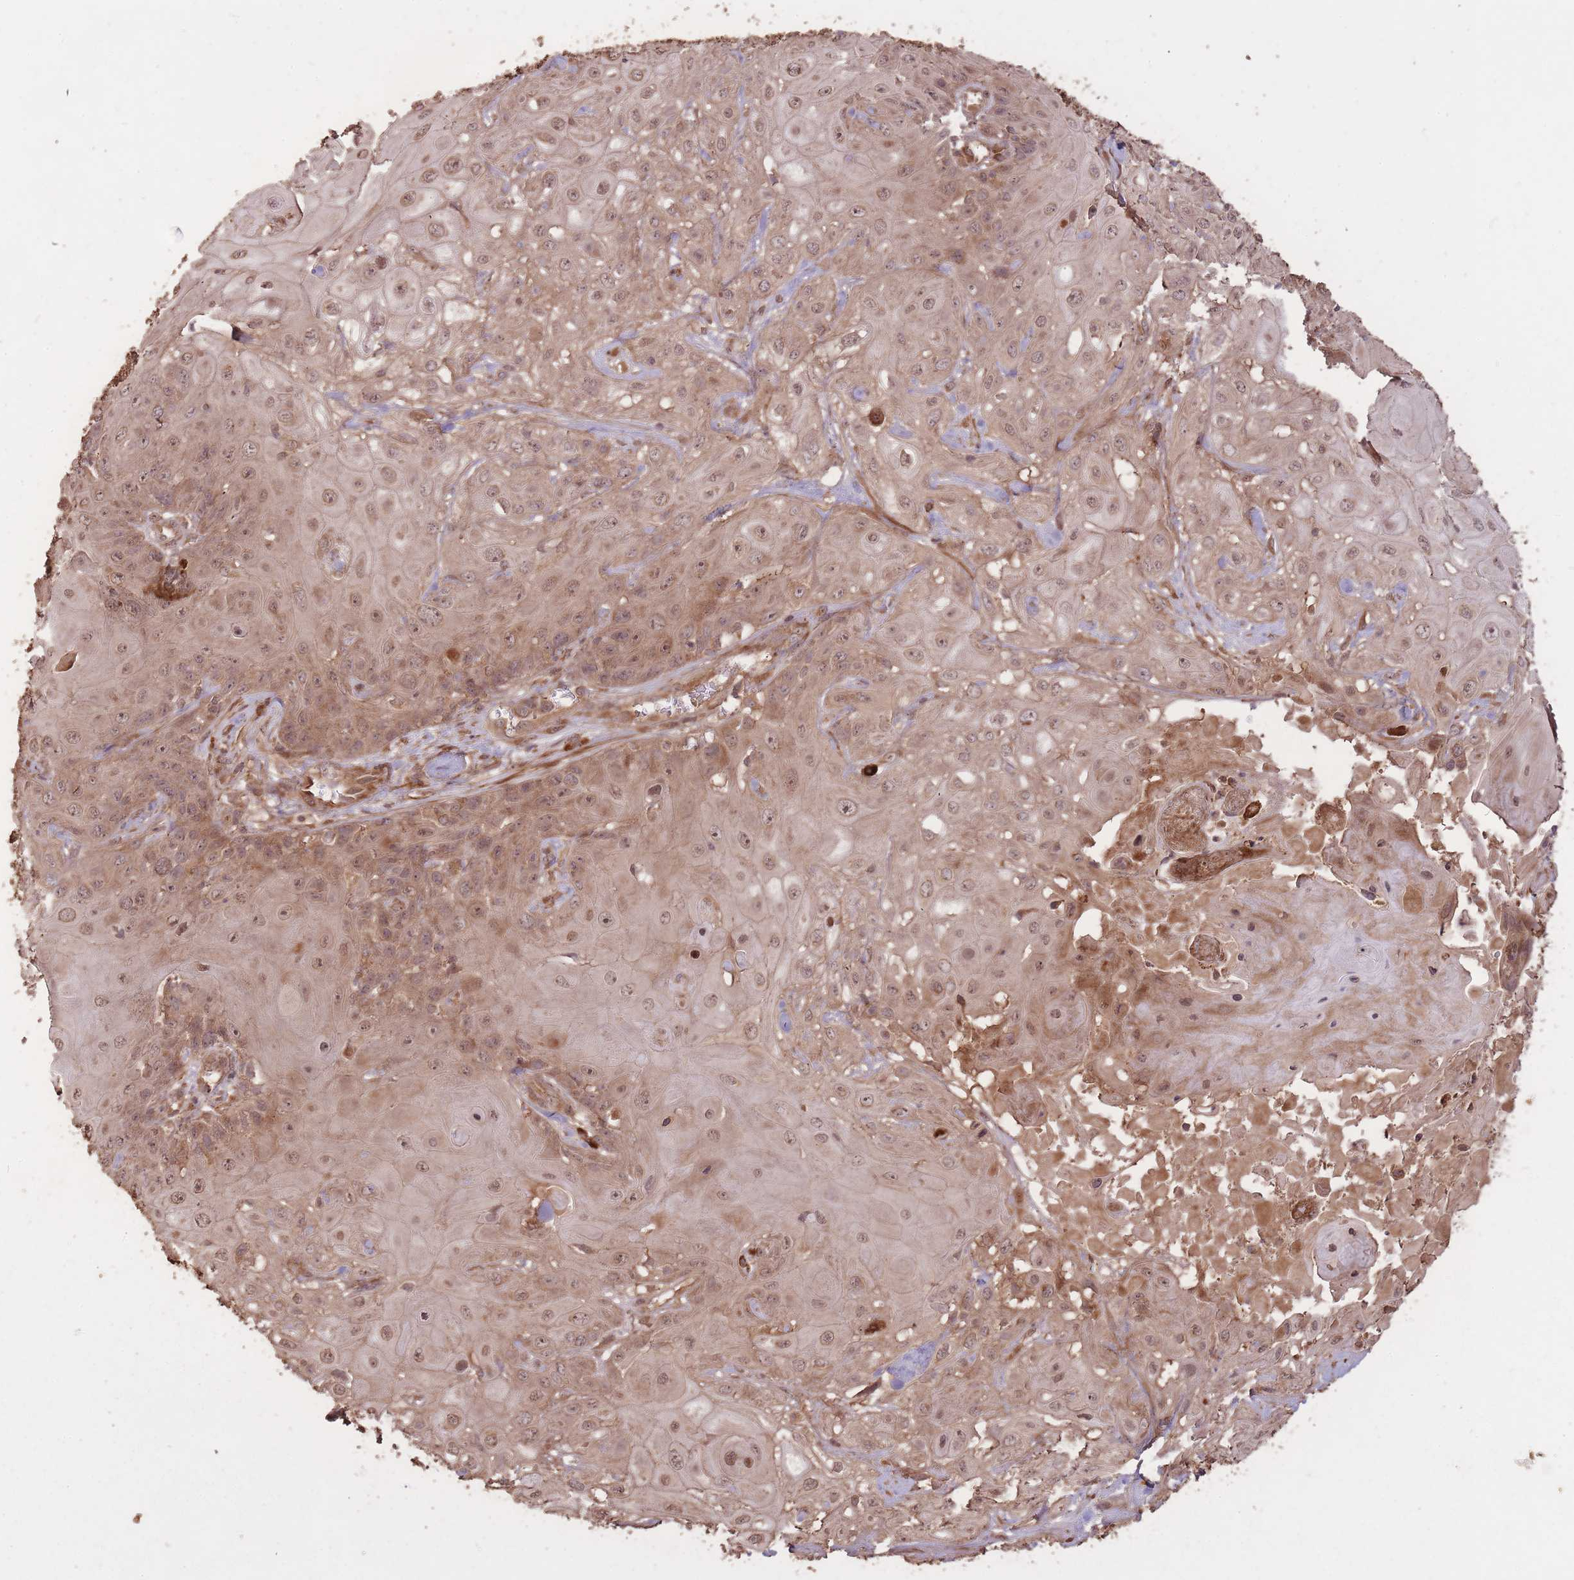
{"staining": {"intensity": "moderate", "quantity": ">75%", "location": "cytoplasmic/membranous,nuclear"}, "tissue": "skin cancer", "cell_type": "Tumor cells", "image_type": "cancer", "snomed": [{"axis": "morphology", "description": "Normal tissue, NOS"}, {"axis": "morphology", "description": "Squamous cell carcinoma, NOS"}, {"axis": "topography", "description": "Skin"}, {"axis": "topography", "description": "Cartilage tissue"}], "caption": "Skin squamous cell carcinoma was stained to show a protein in brown. There is medium levels of moderate cytoplasmic/membranous and nuclear staining in approximately >75% of tumor cells.", "gene": "ERBB3", "patient": {"sex": "female", "age": 79}}